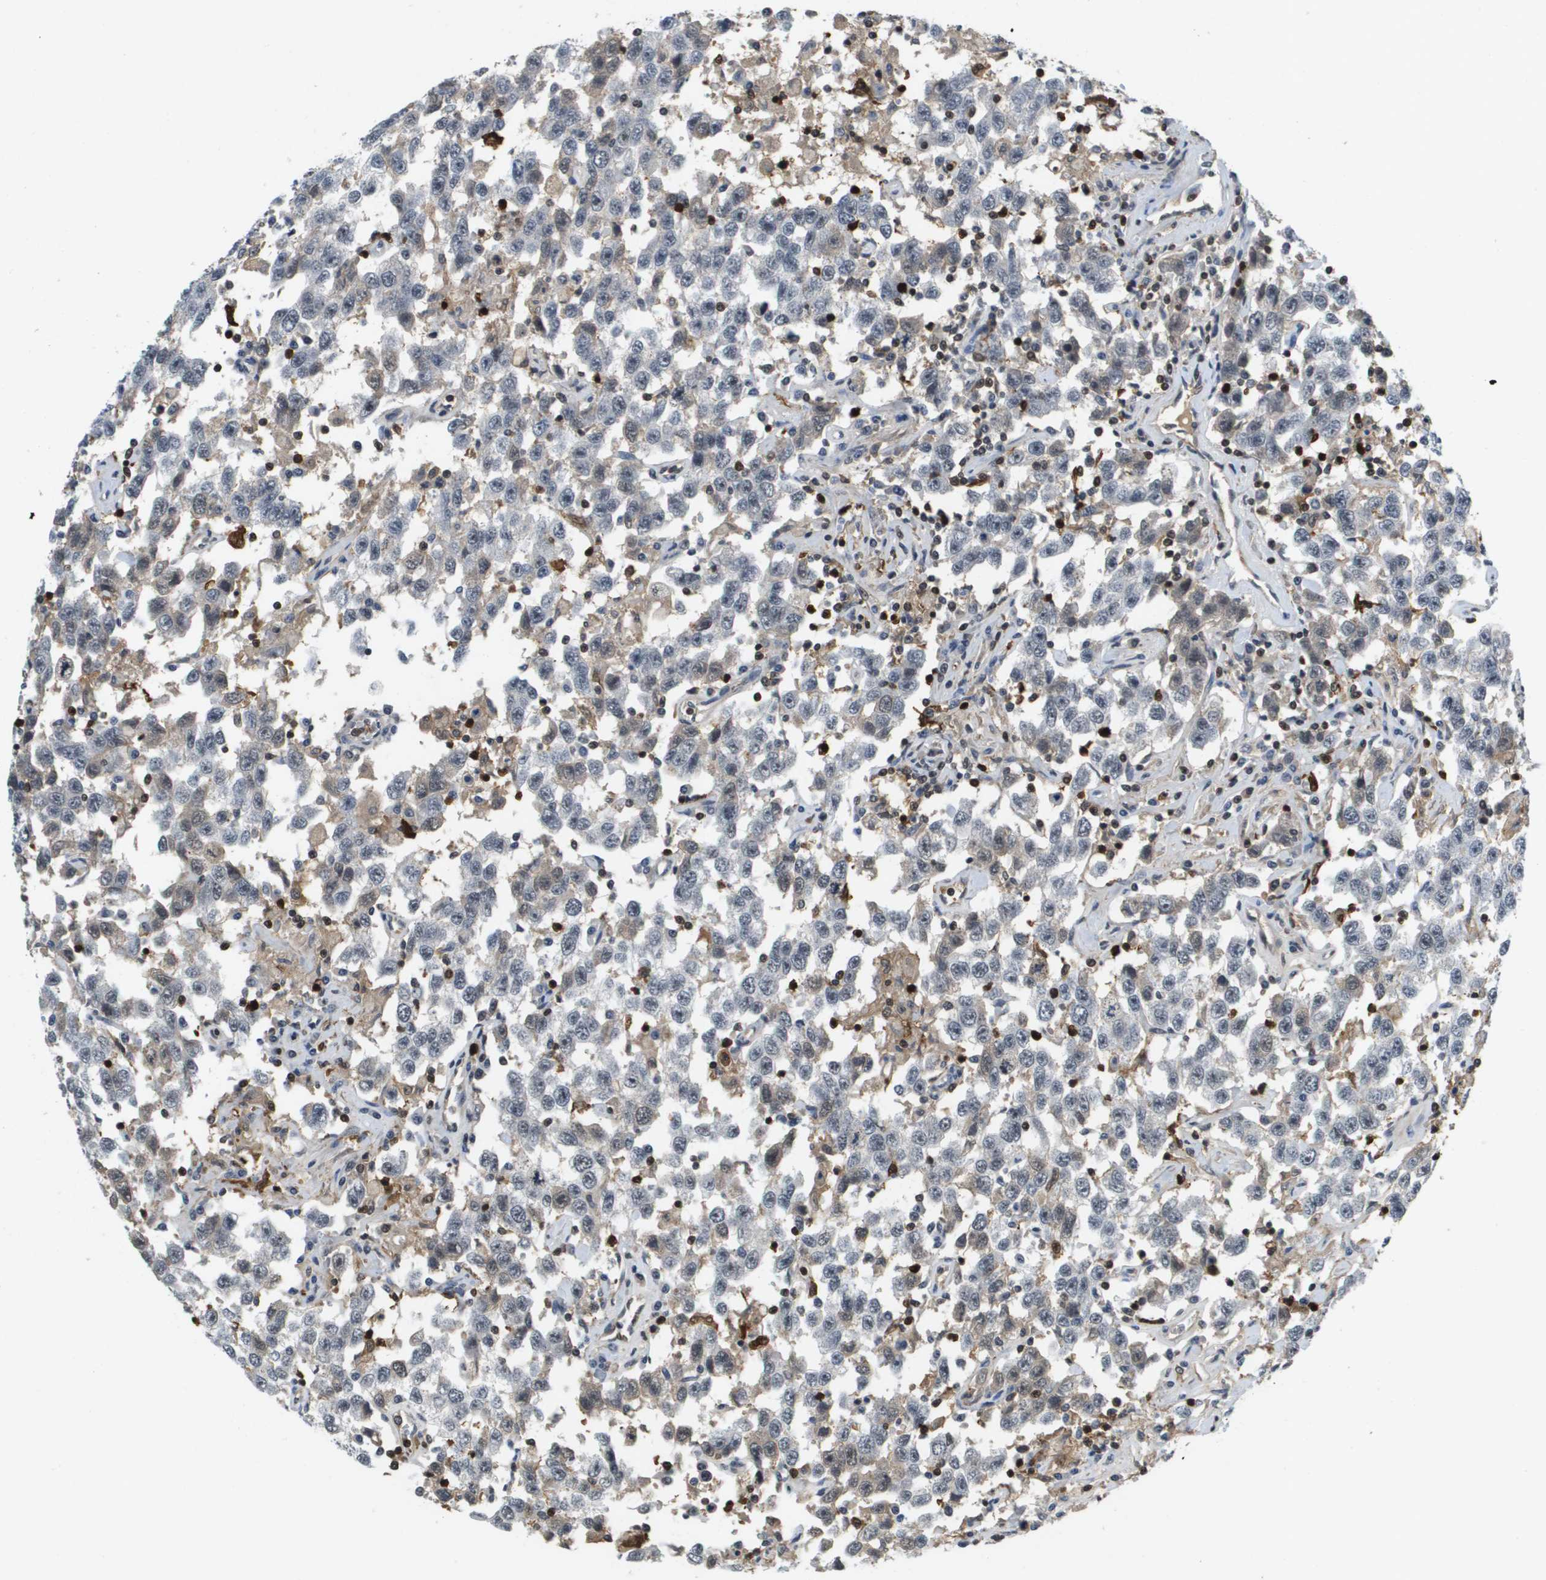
{"staining": {"intensity": "negative", "quantity": "none", "location": "none"}, "tissue": "testis cancer", "cell_type": "Tumor cells", "image_type": "cancer", "snomed": [{"axis": "morphology", "description": "Seminoma, NOS"}, {"axis": "topography", "description": "Testis"}], "caption": "DAB immunohistochemical staining of seminoma (testis) displays no significant positivity in tumor cells.", "gene": "EP400", "patient": {"sex": "male", "age": 41}}